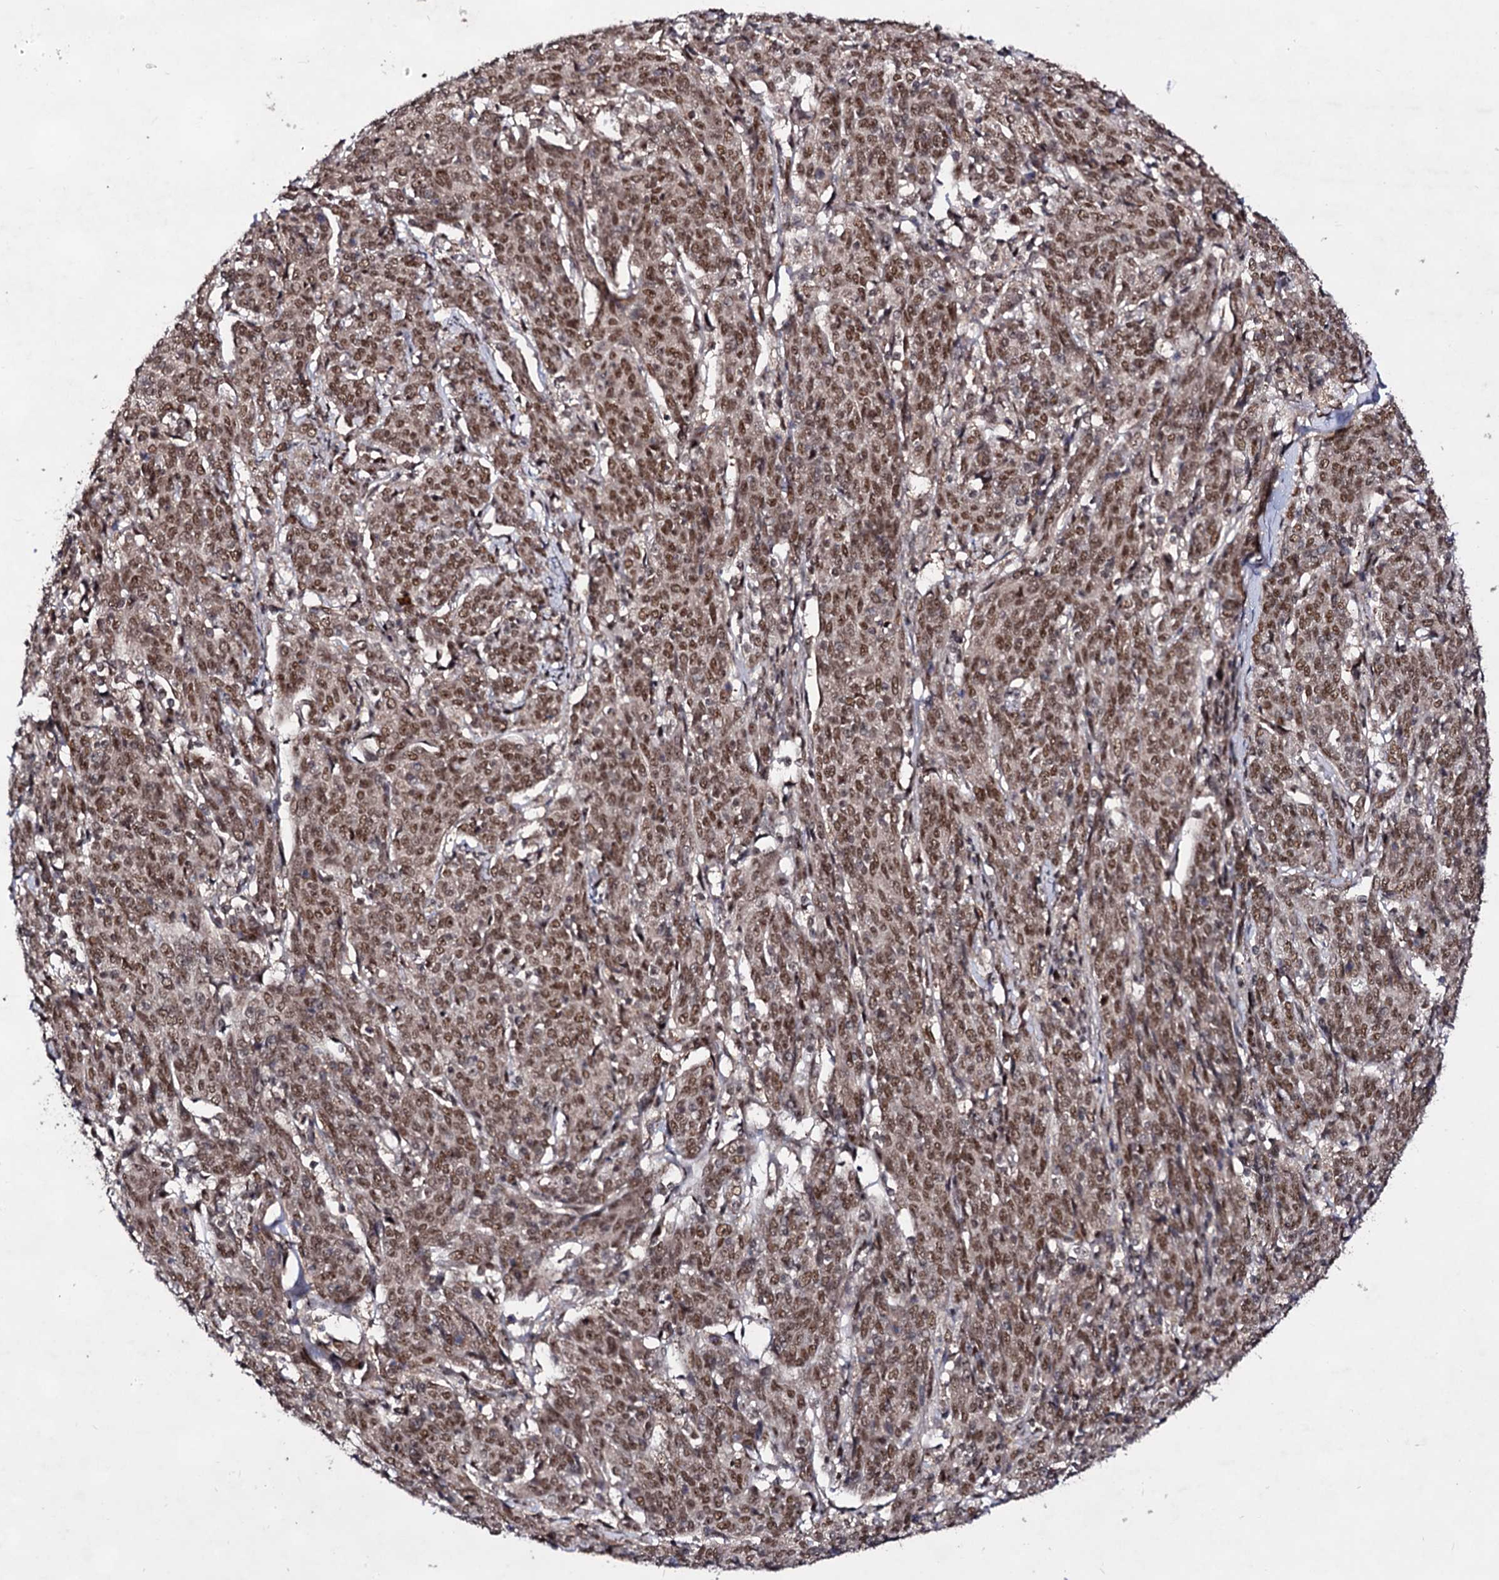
{"staining": {"intensity": "moderate", "quantity": ">75%", "location": "nuclear"}, "tissue": "cervical cancer", "cell_type": "Tumor cells", "image_type": "cancer", "snomed": [{"axis": "morphology", "description": "Squamous cell carcinoma, NOS"}, {"axis": "topography", "description": "Cervix"}], "caption": "Cervical squamous cell carcinoma stained with DAB immunohistochemistry (IHC) reveals medium levels of moderate nuclear expression in about >75% of tumor cells. (DAB = brown stain, brightfield microscopy at high magnification).", "gene": "EXOSC10", "patient": {"sex": "female", "age": 67}}